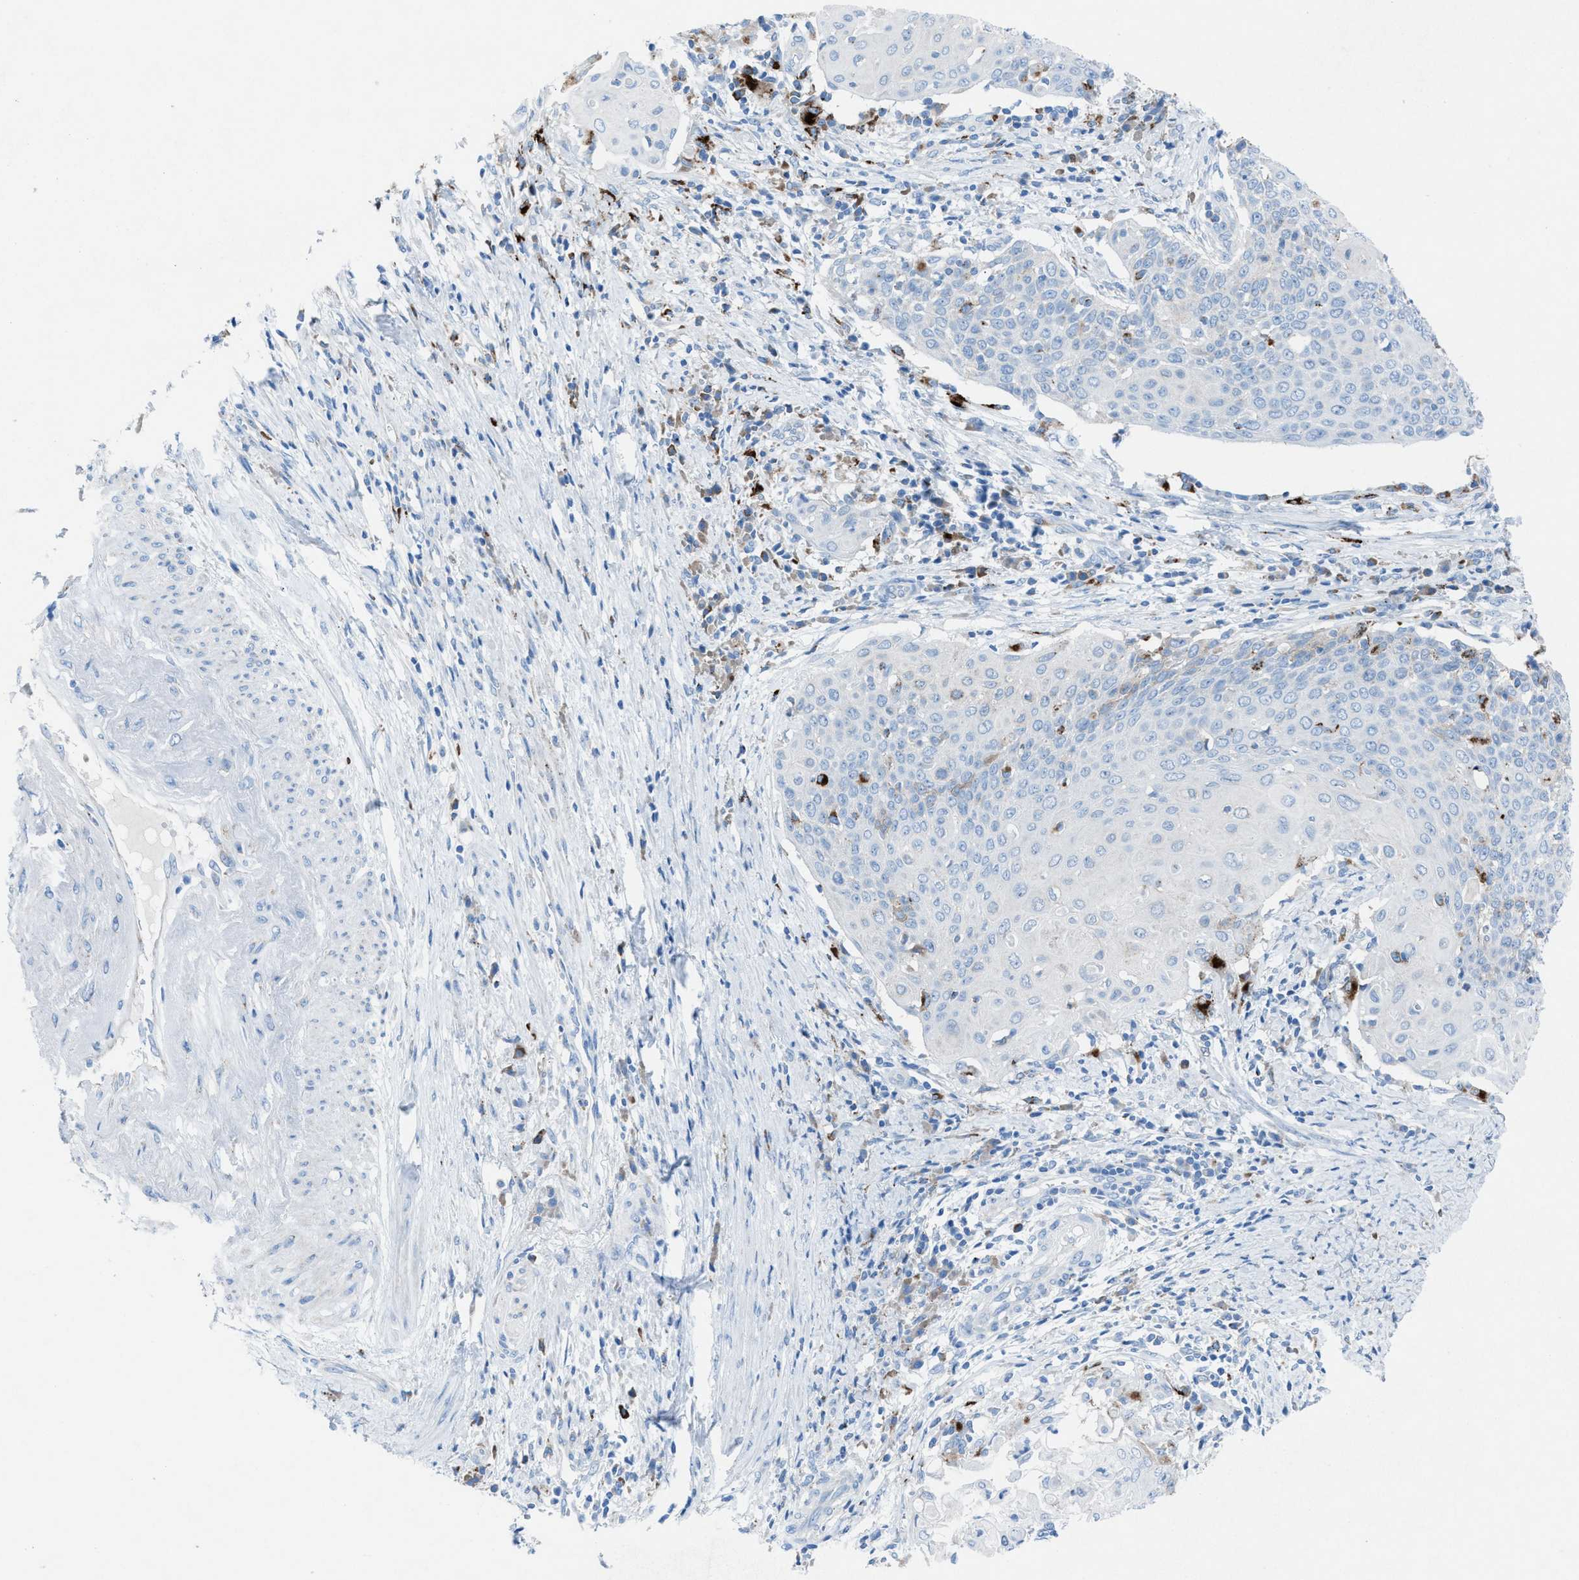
{"staining": {"intensity": "weak", "quantity": "<25%", "location": "cytoplasmic/membranous"}, "tissue": "cervical cancer", "cell_type": "Tumor cells", "image_type": "cancer", "snomed": [{"axis": "morphology", "description": "Squamous cell carcinoma, NOS"}, {"axis": "topography", "description": "Cervix"}], "caption": "IHC micrograph of human cervical squamous cell carcinoma stained for a protein (brown), which reveals no expression in tumor cells.", "gene": "CD1B", "patient": {"sex": "female", "age": 39}}